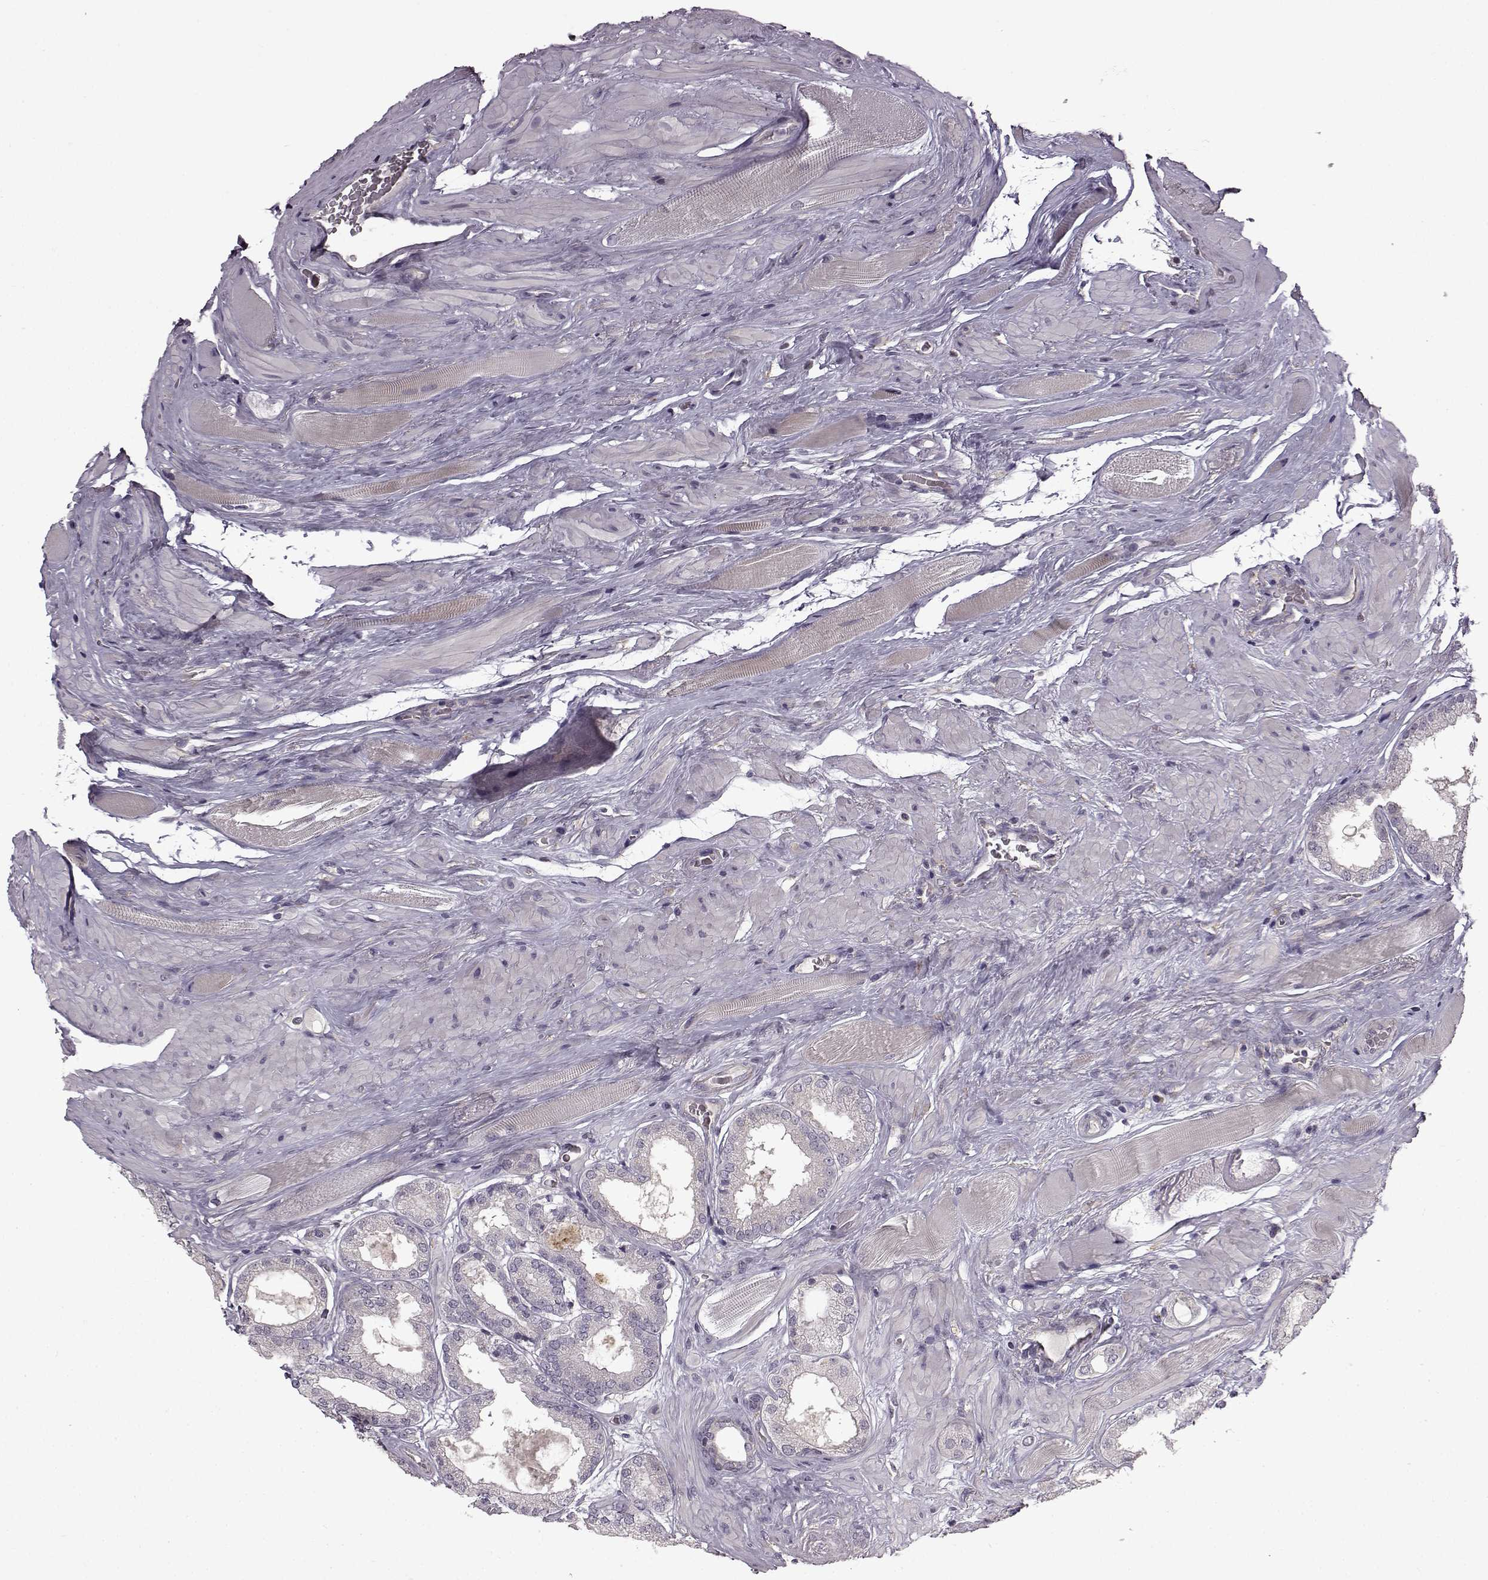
{"staining": {"intensity": "negative", "quantity": "none", "location": "none"}, "tissue": "prostate cancer", "cell_type": "Tumor cells", "image_type": "cancer", "snomed": [{"axis": "morphology", "description": "Adenocarcinoma, NOS"}, {"axis": "topography", "description": "Prostate"}], "caption": "This is an immunohistochemistry (IHC) photomicrograph of adenocarcinoma (prostate). There is no expression in tumor cells.", "gene": "B3GNT6", "patient": {"sex": "male", "age": 63}}